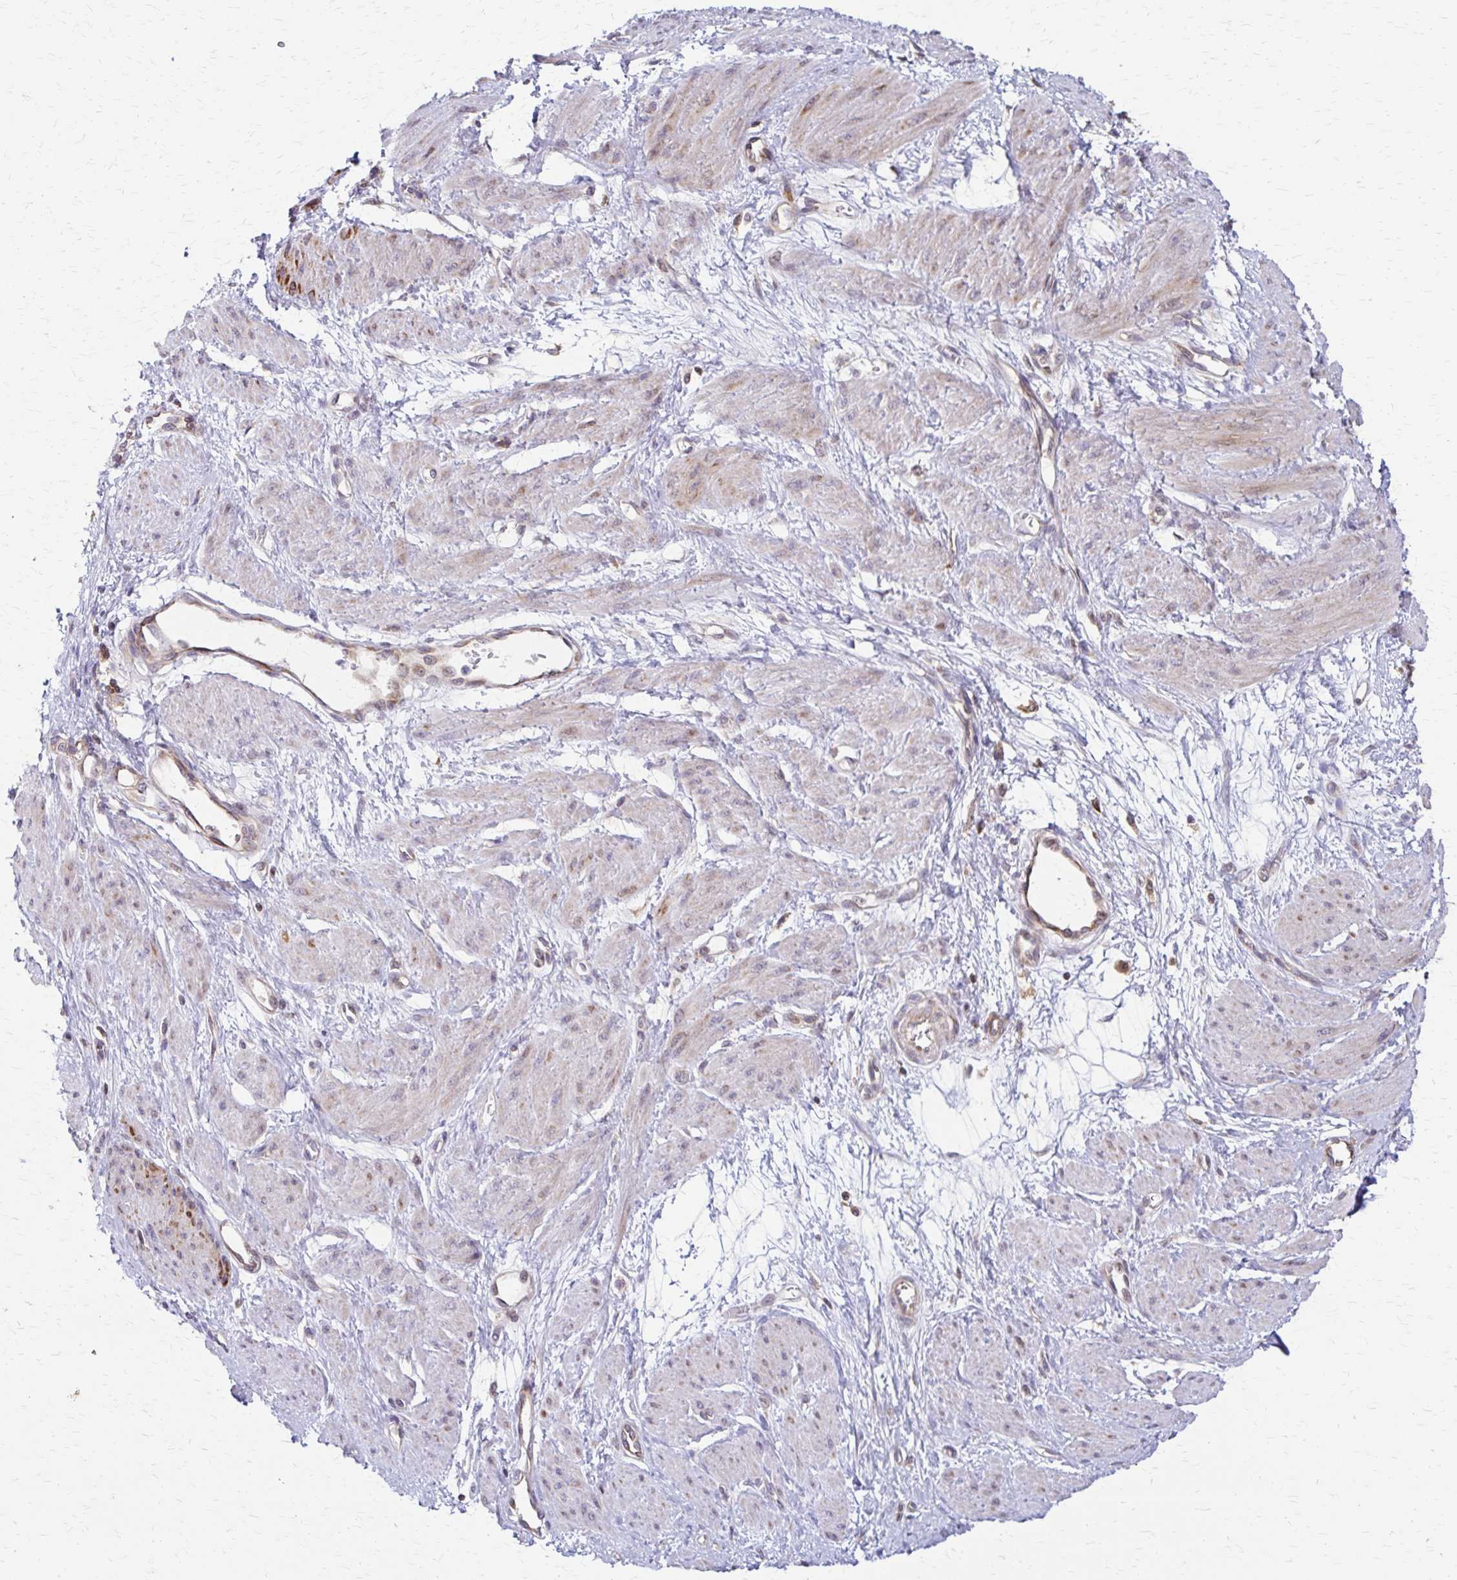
{"staining": {"intensity": "weak", "quantity": "<25%", "location": "cytoplasmic/membranous"}, "tissue": "smooth muscle", "cell_type": "Smooth muscle cells", "image_type": "normal", "snomed": [{"axis": "morphology", "description": "Normal tissue, NOS"}, {"axis": "topography", "description": "Smooth muscle"}, {"axis": "topography", "description": "Uterus"}], "caption": "A high-resolution histopathology image shows IHC staining of benign smooth muscle, which demonstrates no significant expression in smooth muscle cells.", "gene": "EEF2", "patient": {"sex": "female", "age": 39}}